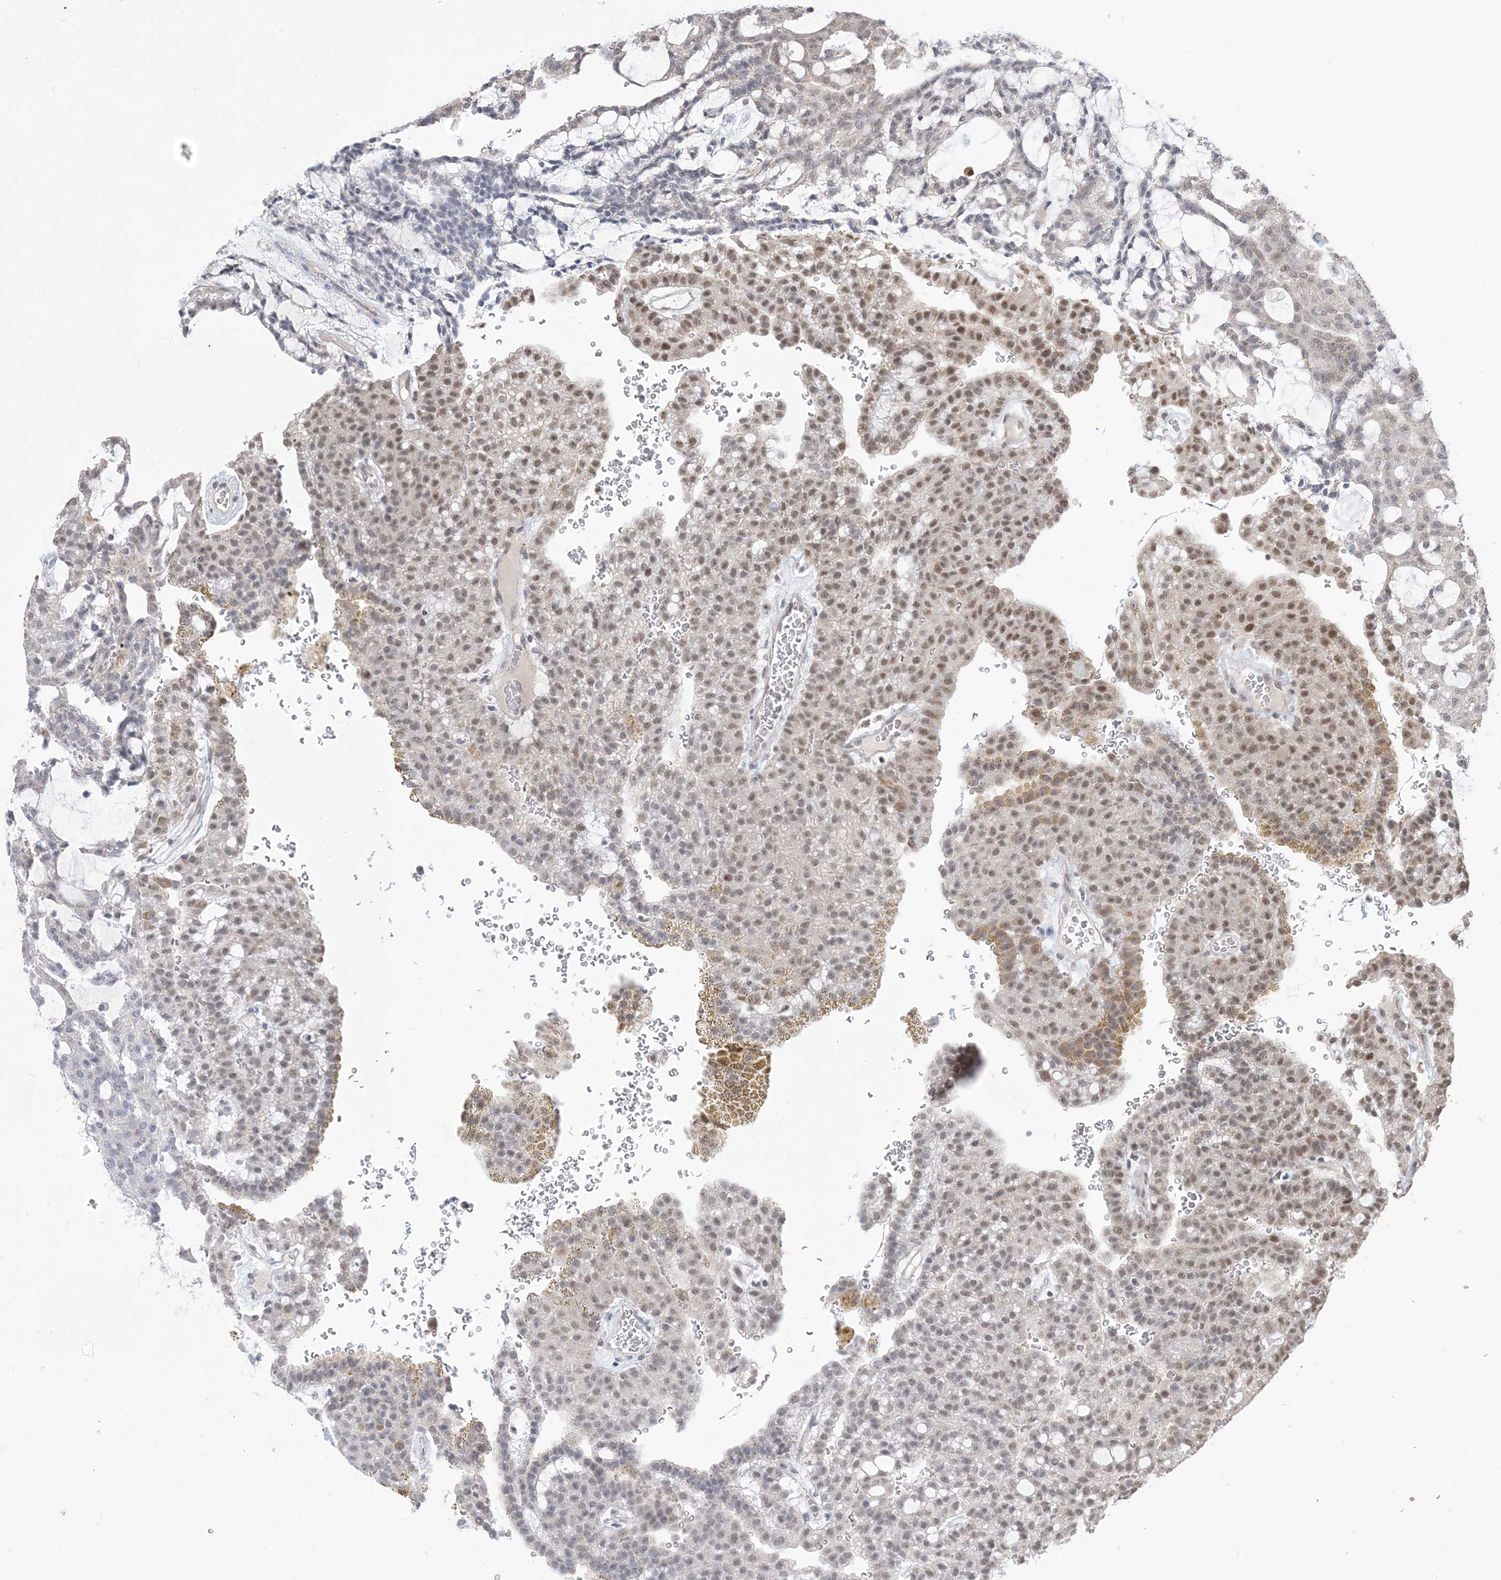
{"staining": {"intensity": "moderate", "quantity": "25%-75%", "location": "nuclear"}, "tissue": "renal cancer", "cell_type": "Tumor cells", "image_type": "cancer", "snomed": [{"axis": "morphology", "description": "Adenocarcinoma, NOS"}, {"axis": "topography", "description": "Kidney"}], "caption": "The micrograph demonstrates staining of renal cancer (adenocarcinoma), revealing moderate nuclear protein expression (brown color) within tumor cells. Nuclei are stained in blue.", "gene": "TRMT10C", "patient": {"sex": "male", "age": 63}}